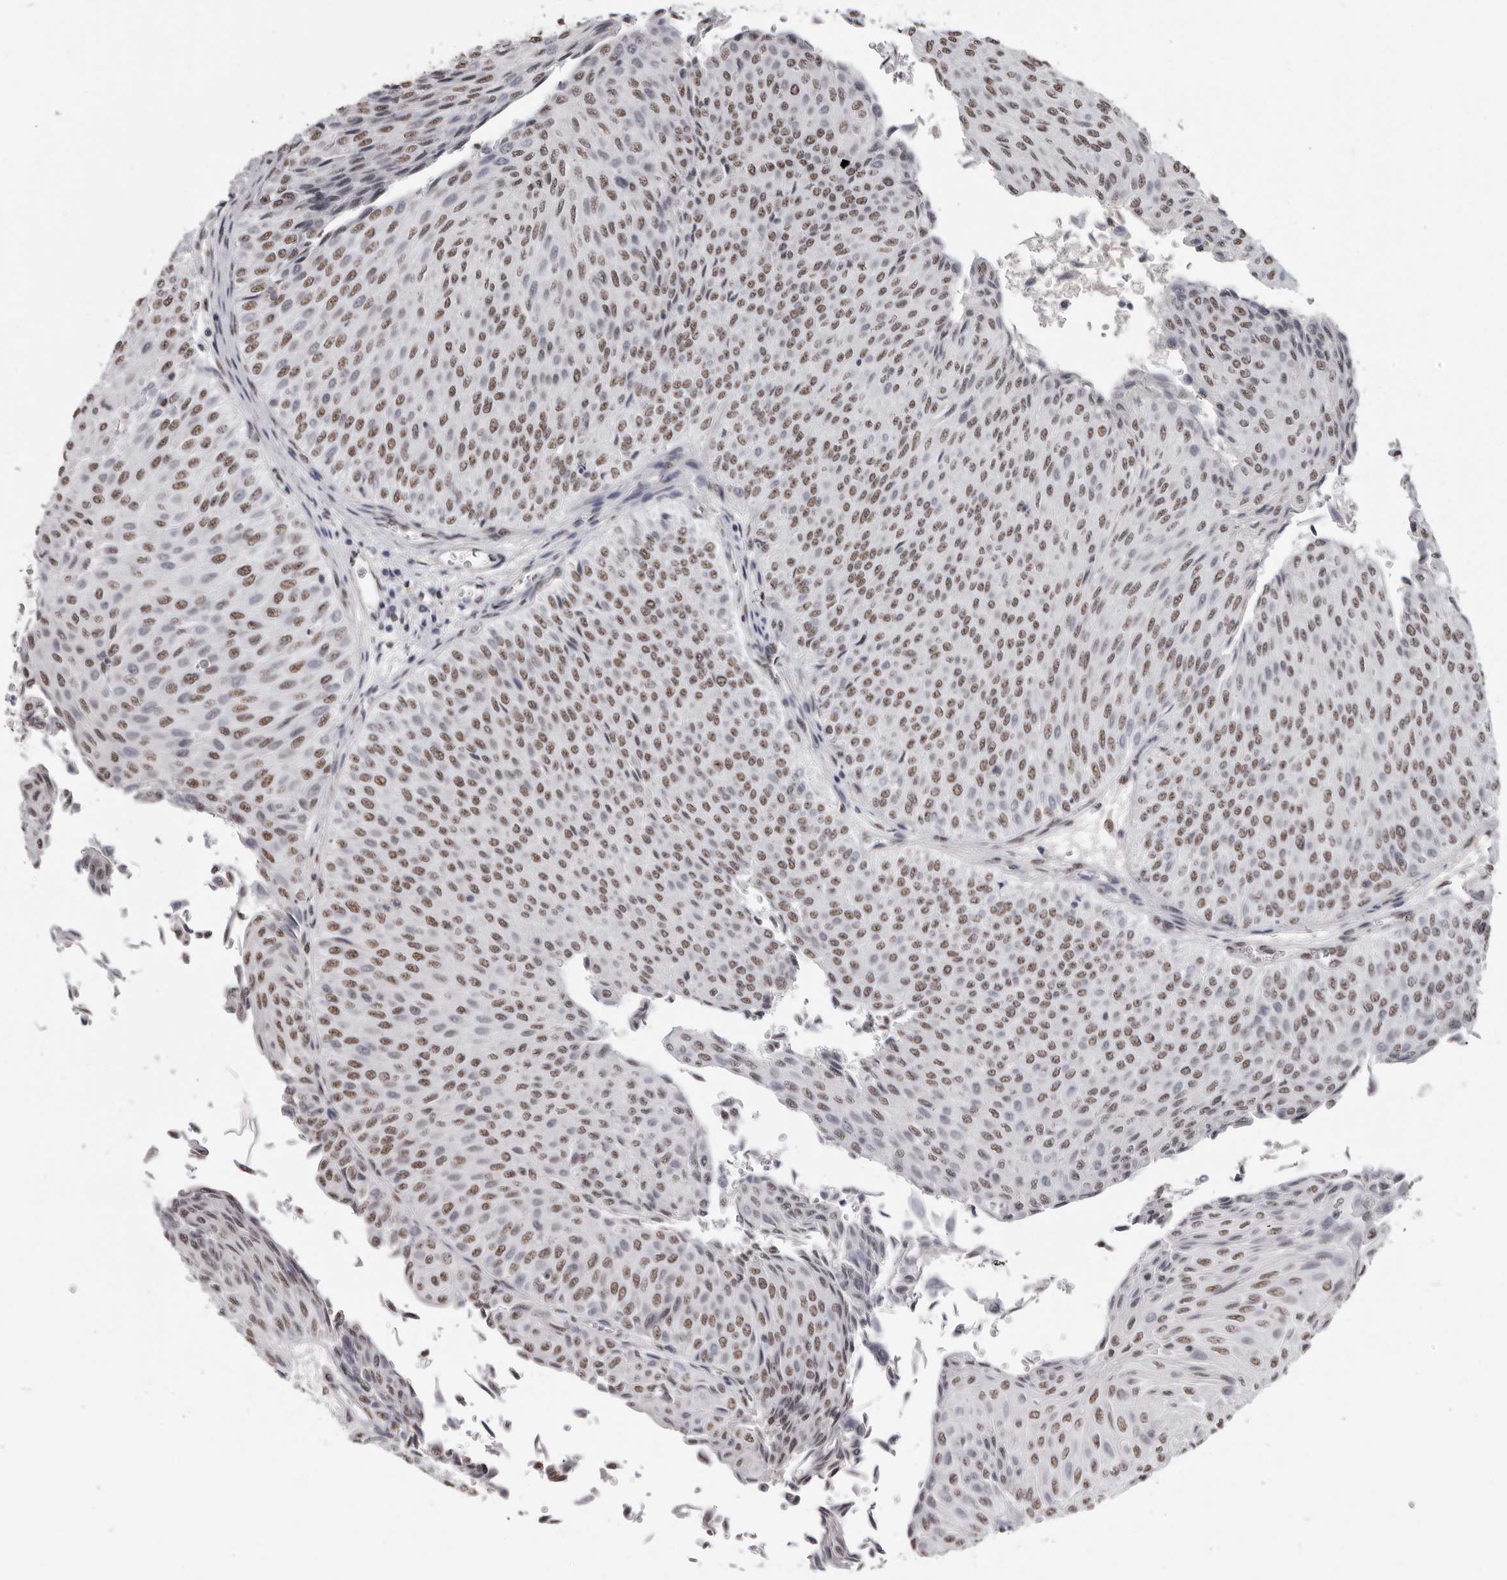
{"staining": {"intensity": "moderate", "quantity": ">75%", "location": "nuclear"}, "tissue": "urothelial cancer", "cell_type": "Tumor cells", "image_type": "cancer", "snomed": [{"axis": "morphology", "description": "Urothelial carcinoma, Low grade"}, {"axis": "topography", "description": "Urinary bladder"}], "caption": "A photomicrograph of urothelial carcinoma (low-grade) stained for a protein exhibits moderate nuclear brown staining in tumor cells. (DAB (3,3'-diaminobenzidine) IHC with brightfield microscopy, high magnification).", "gene": "SCAF4", "patient": {"sex": "male", "age": 78}}